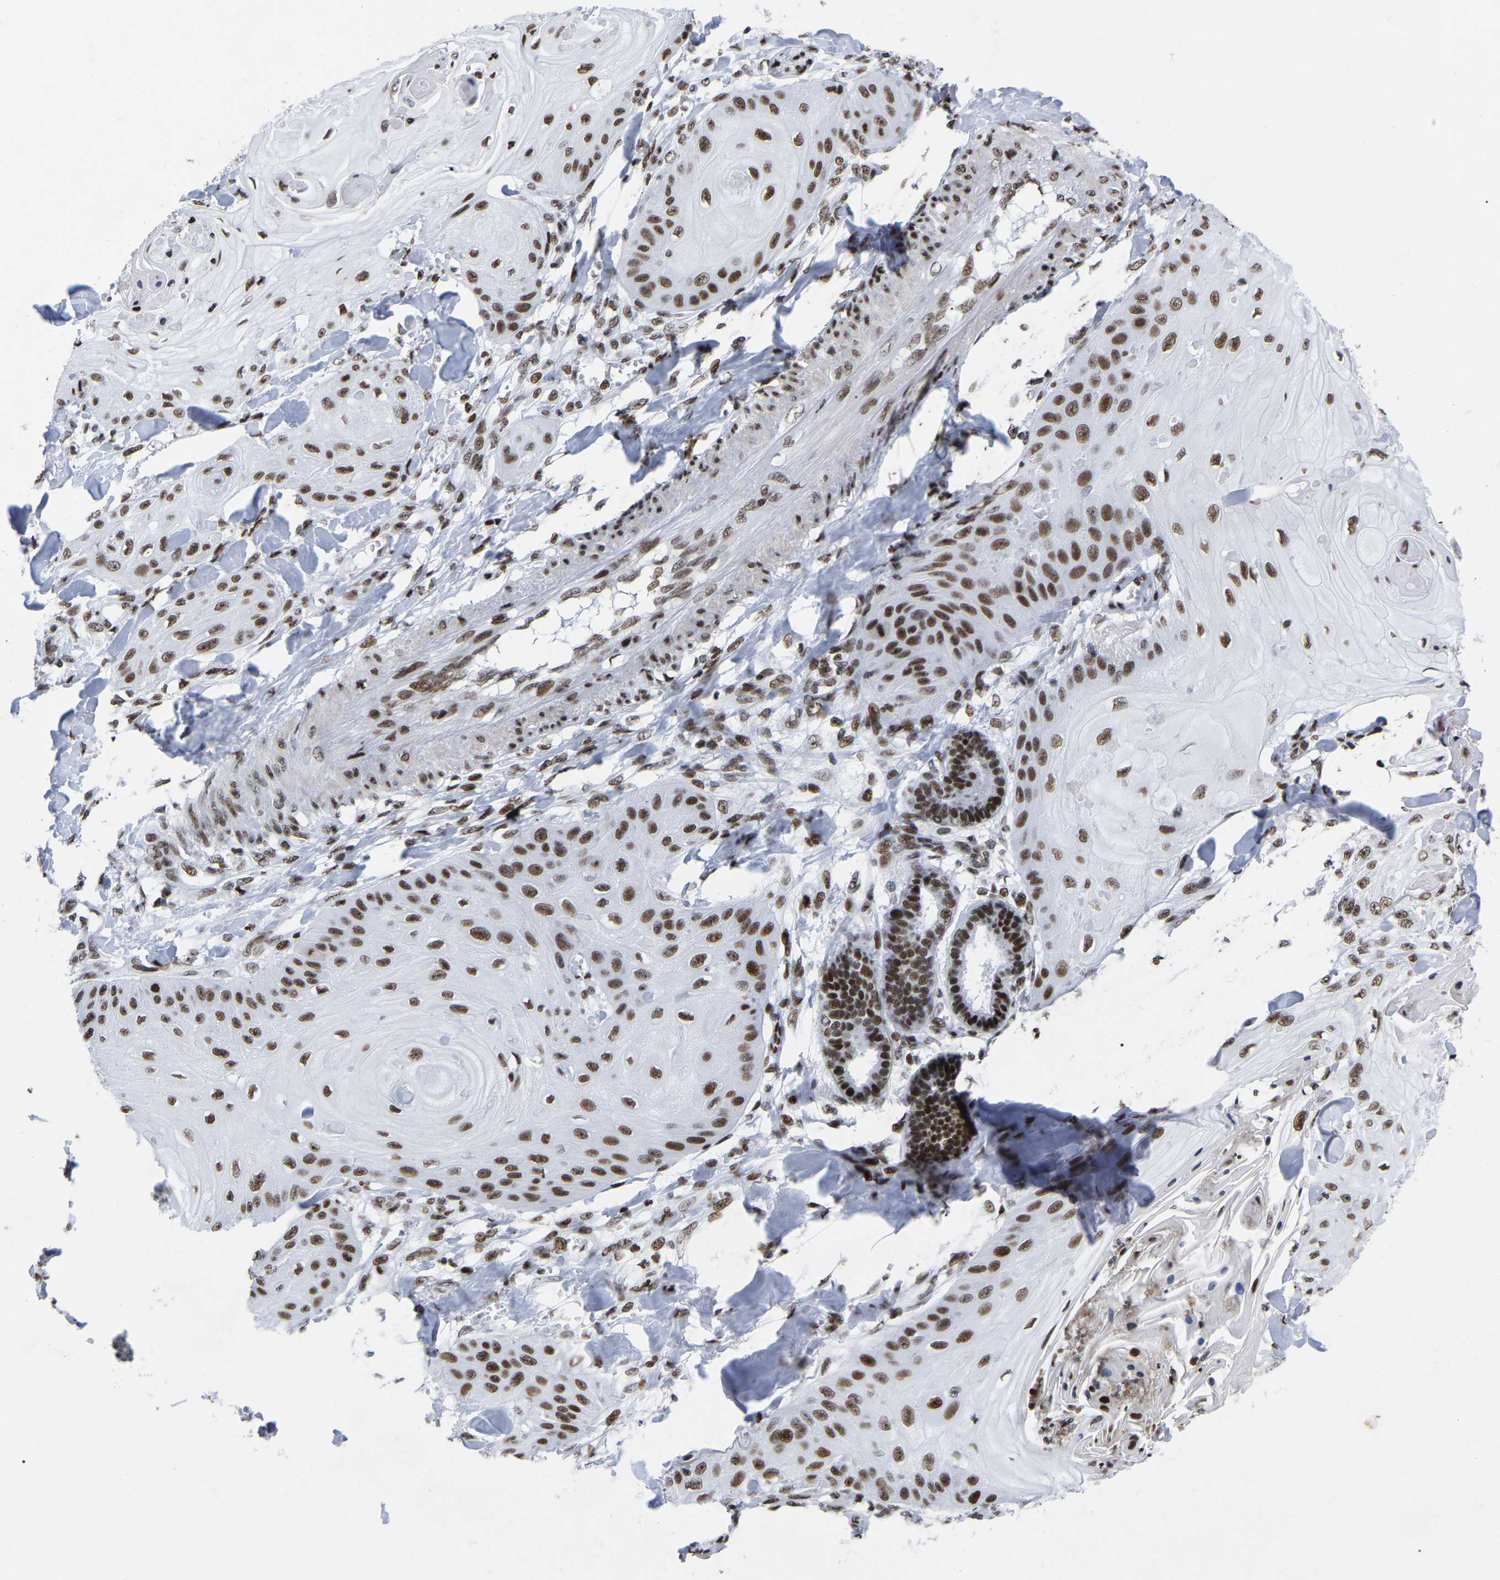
{"staining": {"intensity": "strong", "quantity": ">75%", "location": "nuclear"}, "tissue": "skin cancer", "cell_type": "Tumor cells", "image_type": "cancer", "snomed": [{"axis": "morphology", "description": "Squamous cell carcinoma, NOS"}, {"axis": "topography", "description": "Skin"}], "caption": "Protein positivity by IHC demonstrates strong nuclear positivity in about >75% of tumor cells in skin cancer. (IHC, brightfield microscopy, high magnification).", "gene": "PRCC", "patient": {"sex": "male", "age": 74}}